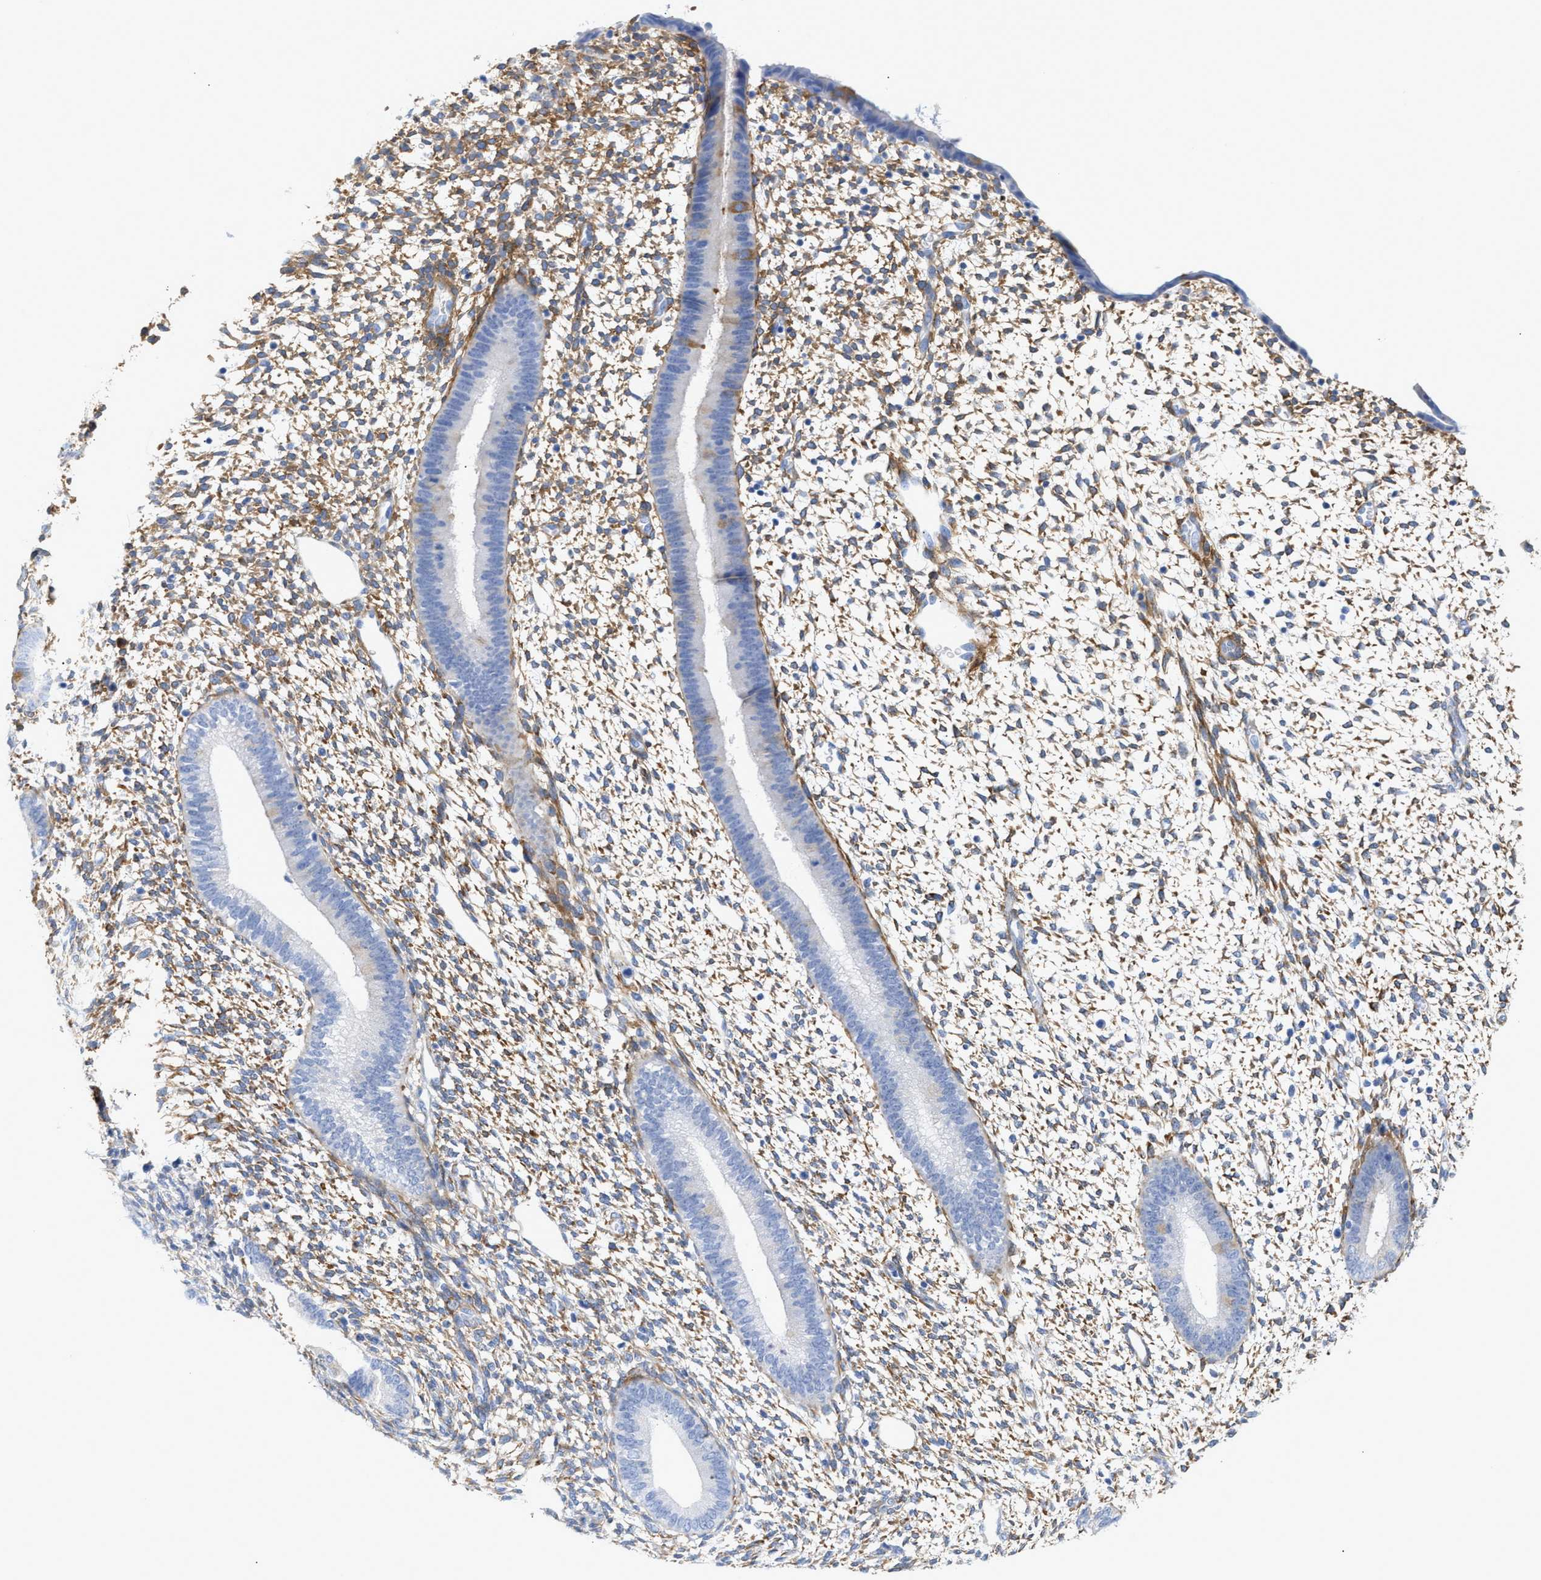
{"staining": {"intensity": "moderate", "quantity": "<25%", "location": "cytoplasmic/membranous"}, "tissue": "endometrium", "cell_type": "Cells in endometrial stroma", "image_type": "normal", "snomed": [{"axis": "morphology", "description": "Normal tissue, NOS"}, {"axis": "topography", "description": "Endometrium"}], "caption": "Immunohistochemical staining of benign endometrium exhibits low levels of moderate cytoplasmic/membranous positivity in approximately <25% of cells in endometrial stroma. The staining was performed using DAB (3,3'-diaminobenzidine) to visualize the protein expression in brown, while the nuclei were stained in blue with hematoxylin (Magnification: 20x).", "gene": "AMPH", "patient": {"sex": "female", "age": 46}}